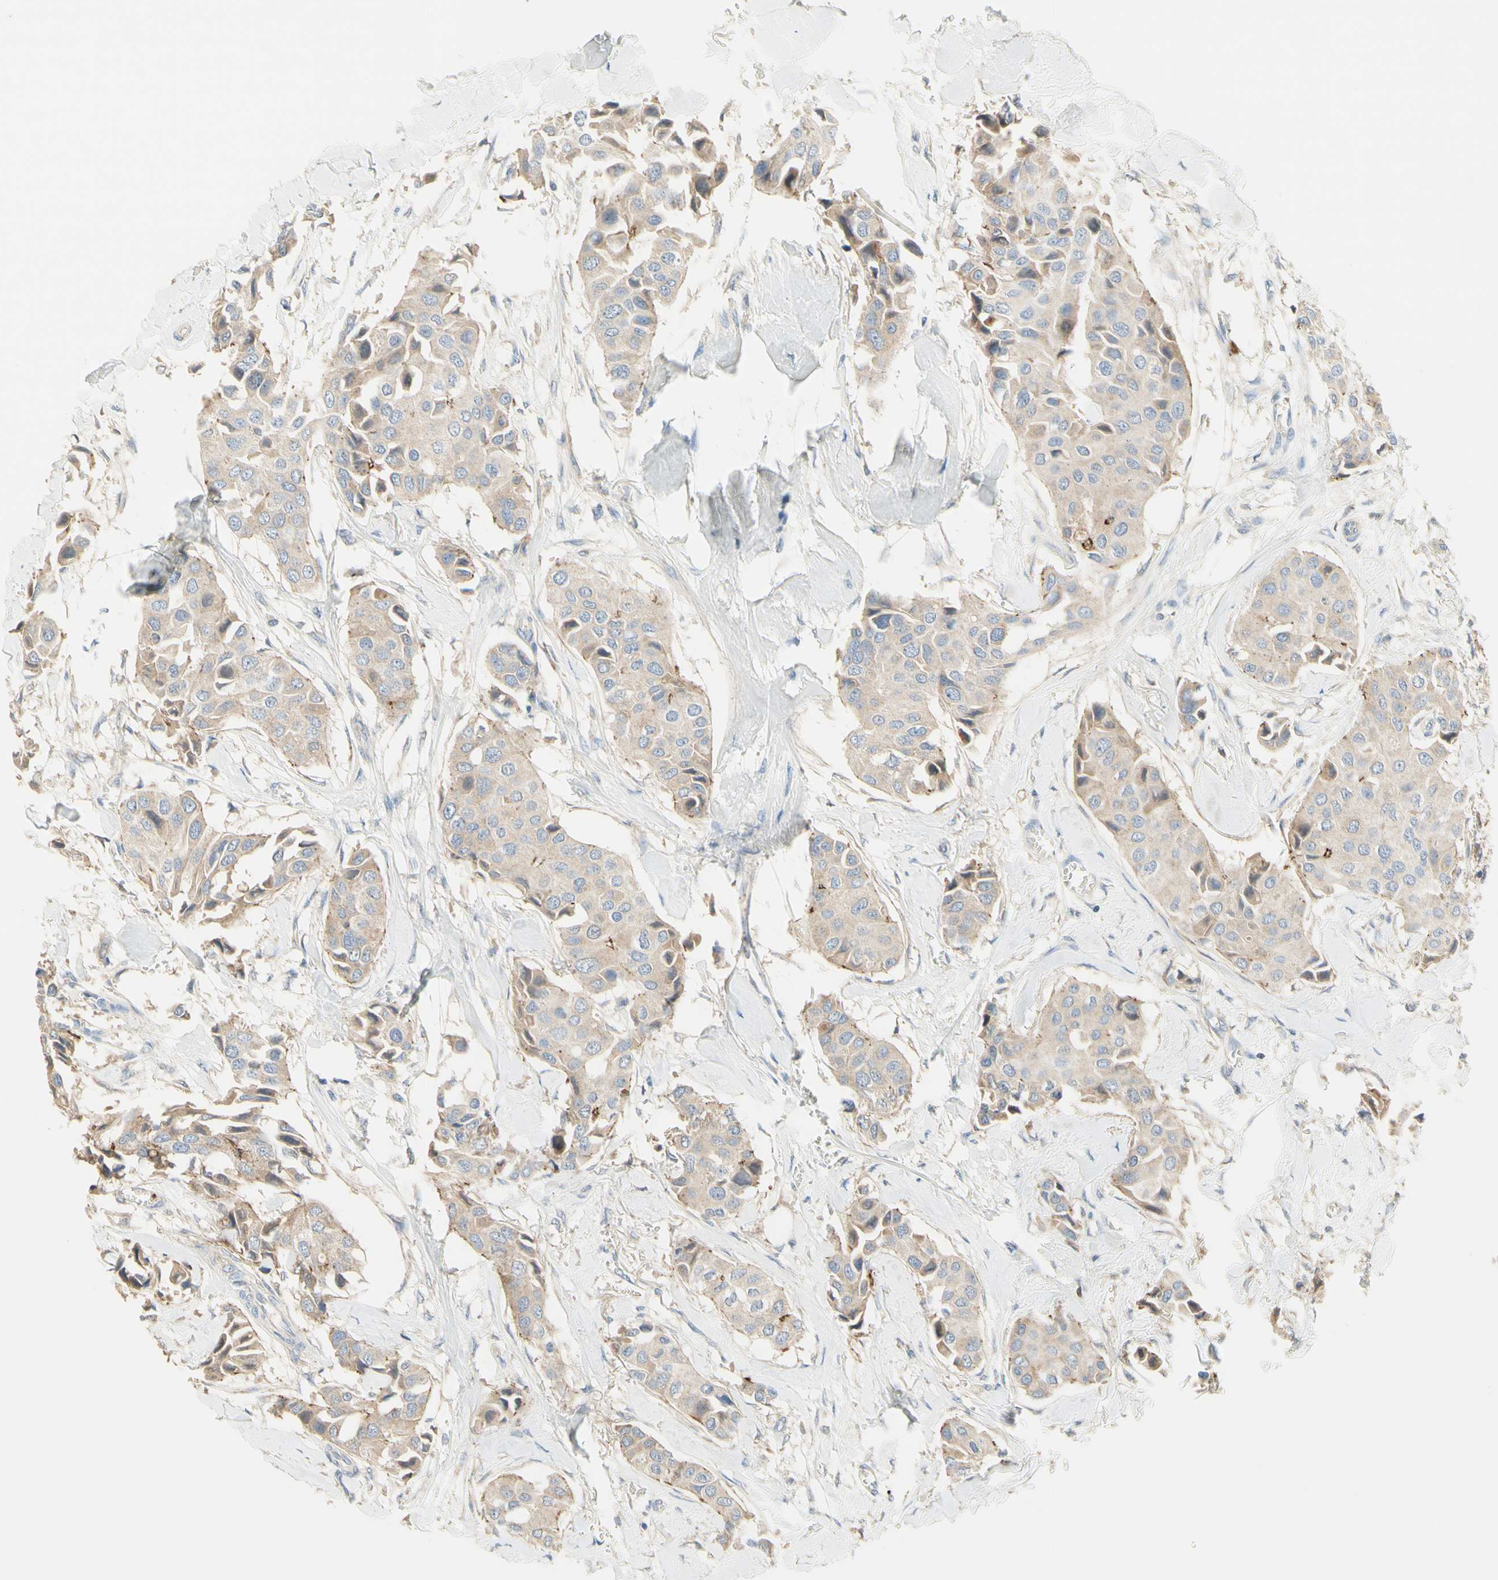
{"staining": {"intensity": "weak", "quantity": ">75%", "location": "cytoplasmic/membranous"}, "tissue": "breast cancer", "cell_type": "Tumor cells", "image_type": "cancer", "snomed": [{"axis": "morphology", "description": "Duct carcinoma"}, {"axis": "topography", "description": "Breast"}], "caption": "A brown stain shows weak cytoplasmic/membranous expression of a protein in intraductal carcinoma (breast) tumor cells. Nuclei are stained in blue.", "gene": "NECTIN4", "patient": {"sex": "female", "age": 80}}